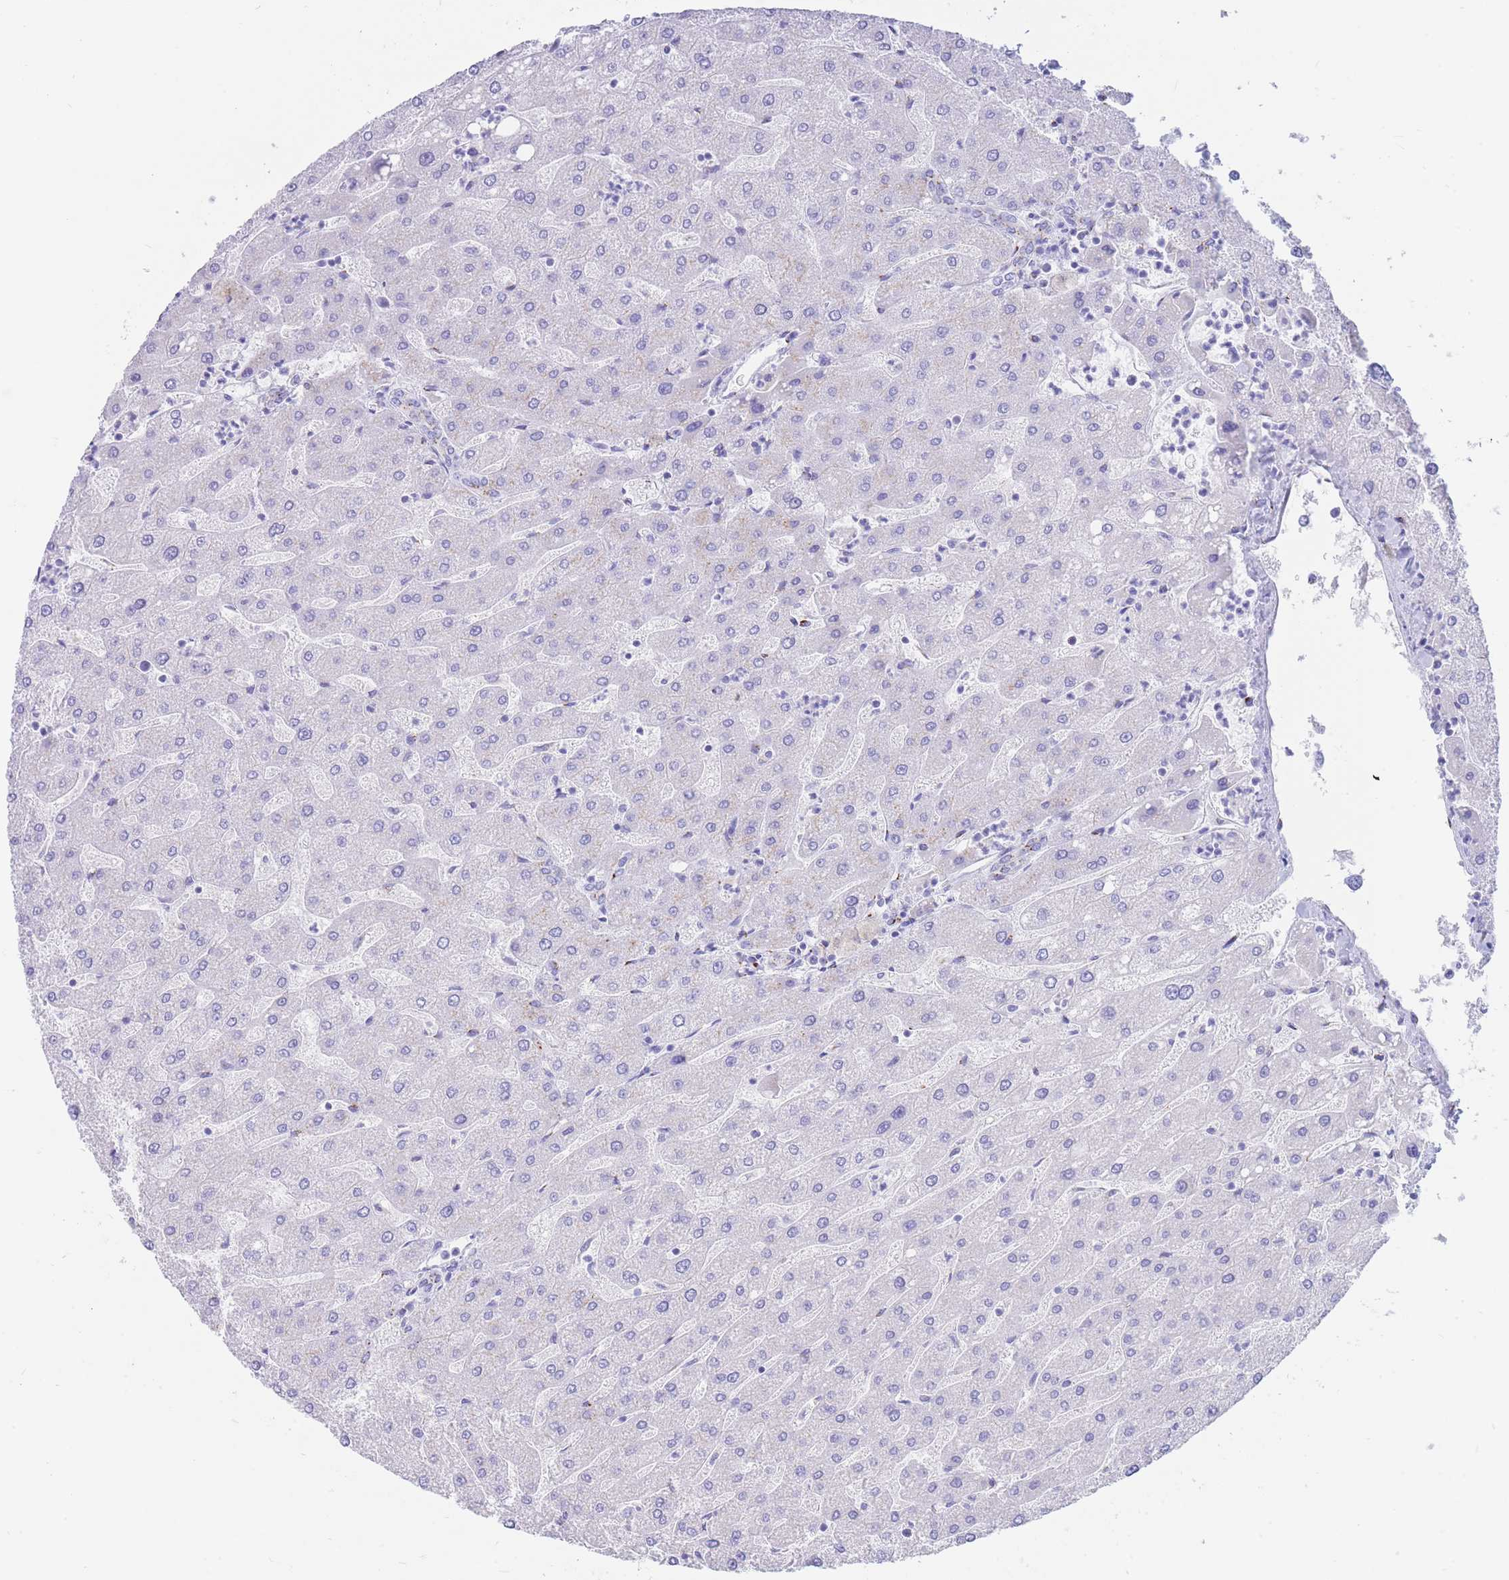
{"staining": {"intensity": "negative", "quantity": "none", "location": "none"}, "tissue": "liver", "cell_type": "Cholangiocytes", "image_type": "normal", "snomed": [{"axis": "morphology", "description": "Normal tissue, NOS"}, {"axis": "topography", "description": "Liver"}], "caption": "This is an IHC micrograph of unremarkable liver. There is no expression in cholangiocytes.", "gene": "FAM3C", "patient": {"sex": "male", "age": 67}}